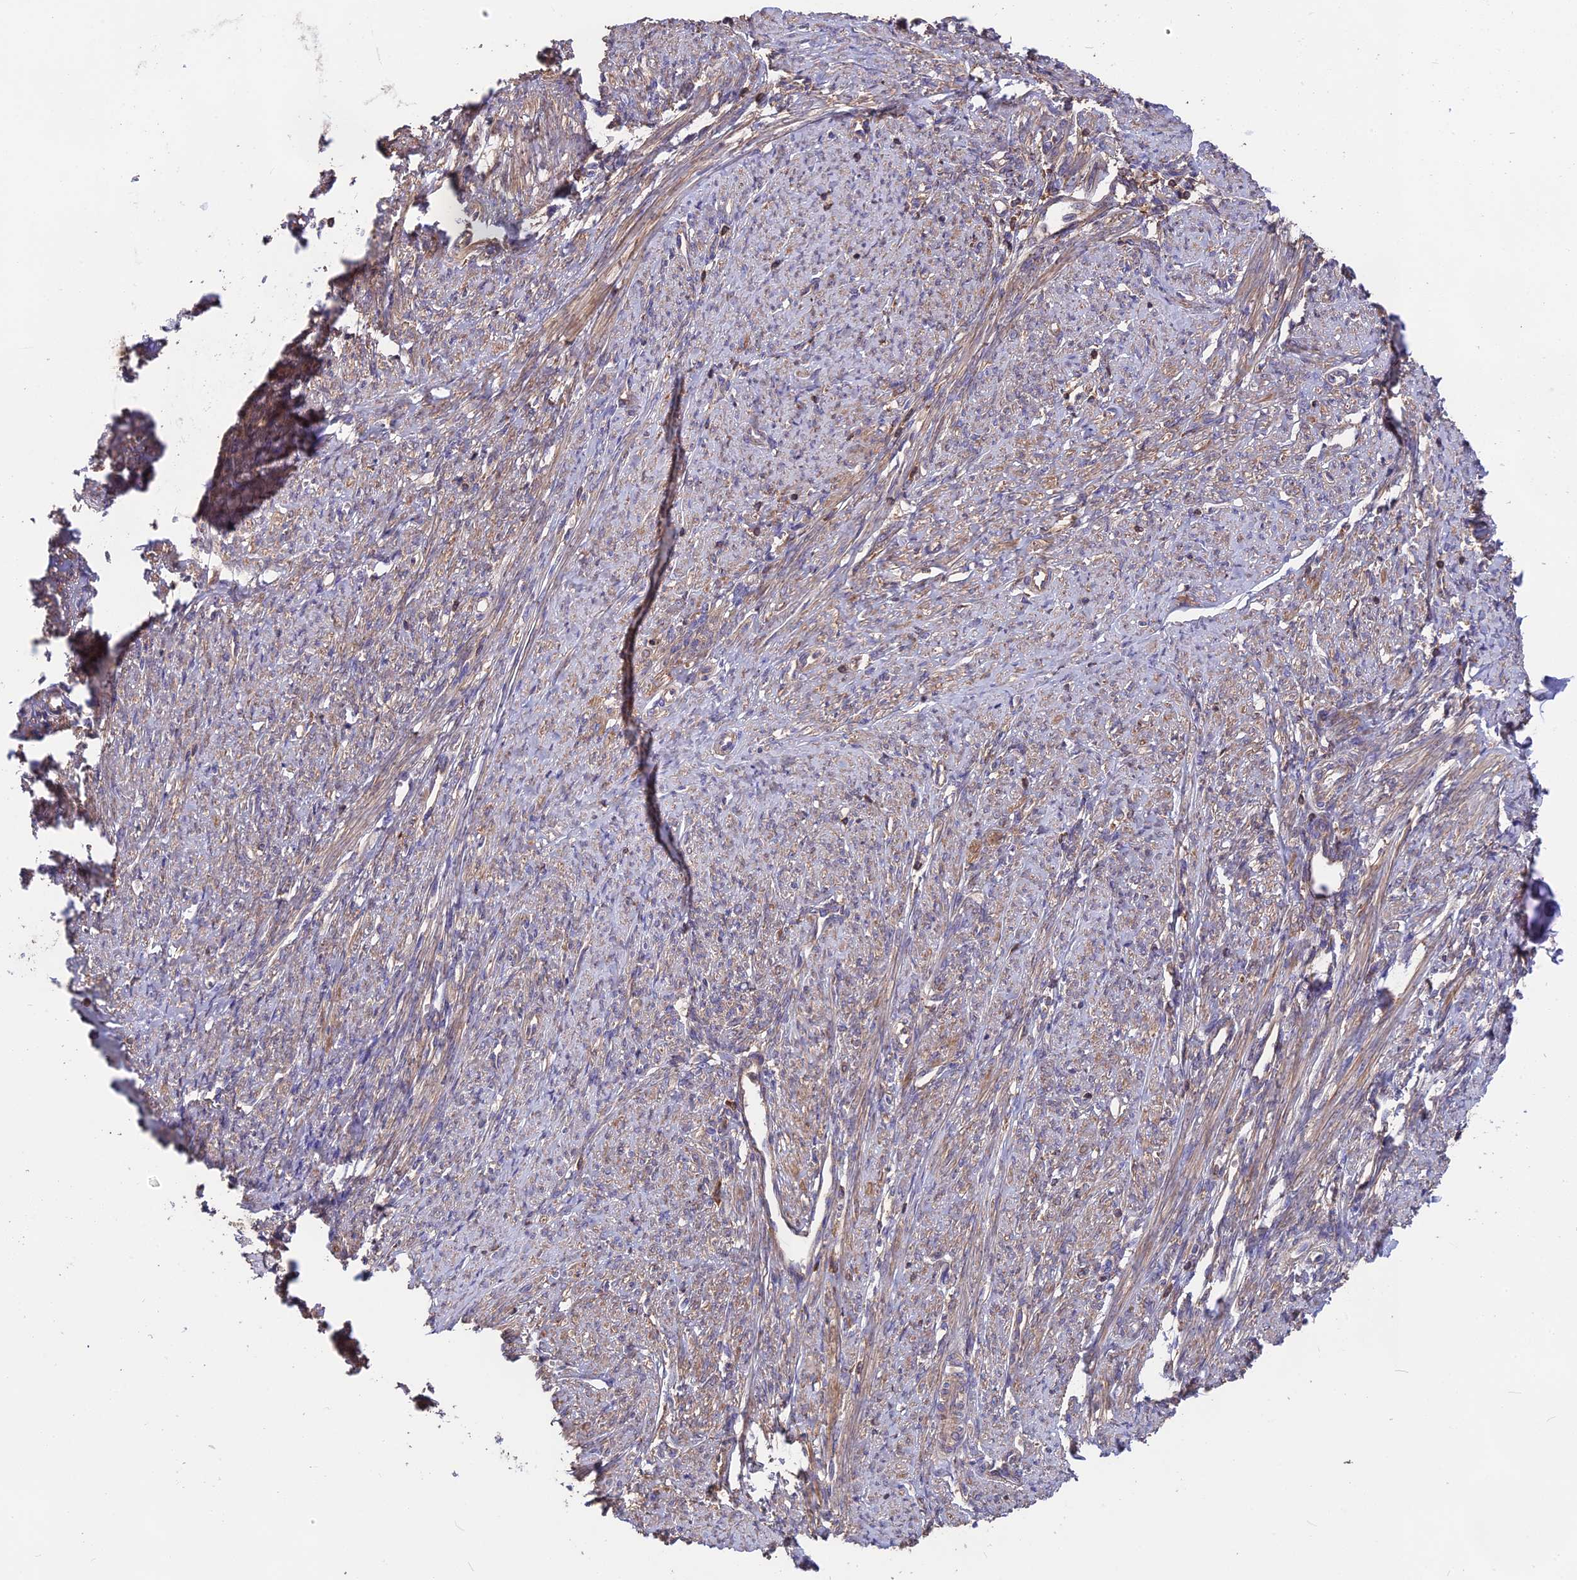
{"staining": {"intensity": "moderate", "quantity": ">75%", "location": "cytoplasmic/membranous"}, "tissue": "smooth muscle", "cell_type": "Smooth muscle cells", "image_type": "normal", "snomed": [{"axis": "morphology", "description": "Normal tissue, NOS"}, {"axis": "topography", "description": "Smooth muscle"}, {"axis": "topography", "description": "Uterus"}], "caption": "Normal smooth muscle shows moderate cytoplasmic/membranous staining in approximately >75% of smooth muscle cells, visualized by immunohistochemistry. Using DAB (3,3'-diaminobenzidine) (brown) and hematoxylin (blue) stains, captured at high magnification using brightfield microscopy.", "gene": "NUDT8", "patient": {"sex": "female", "age": 59}}